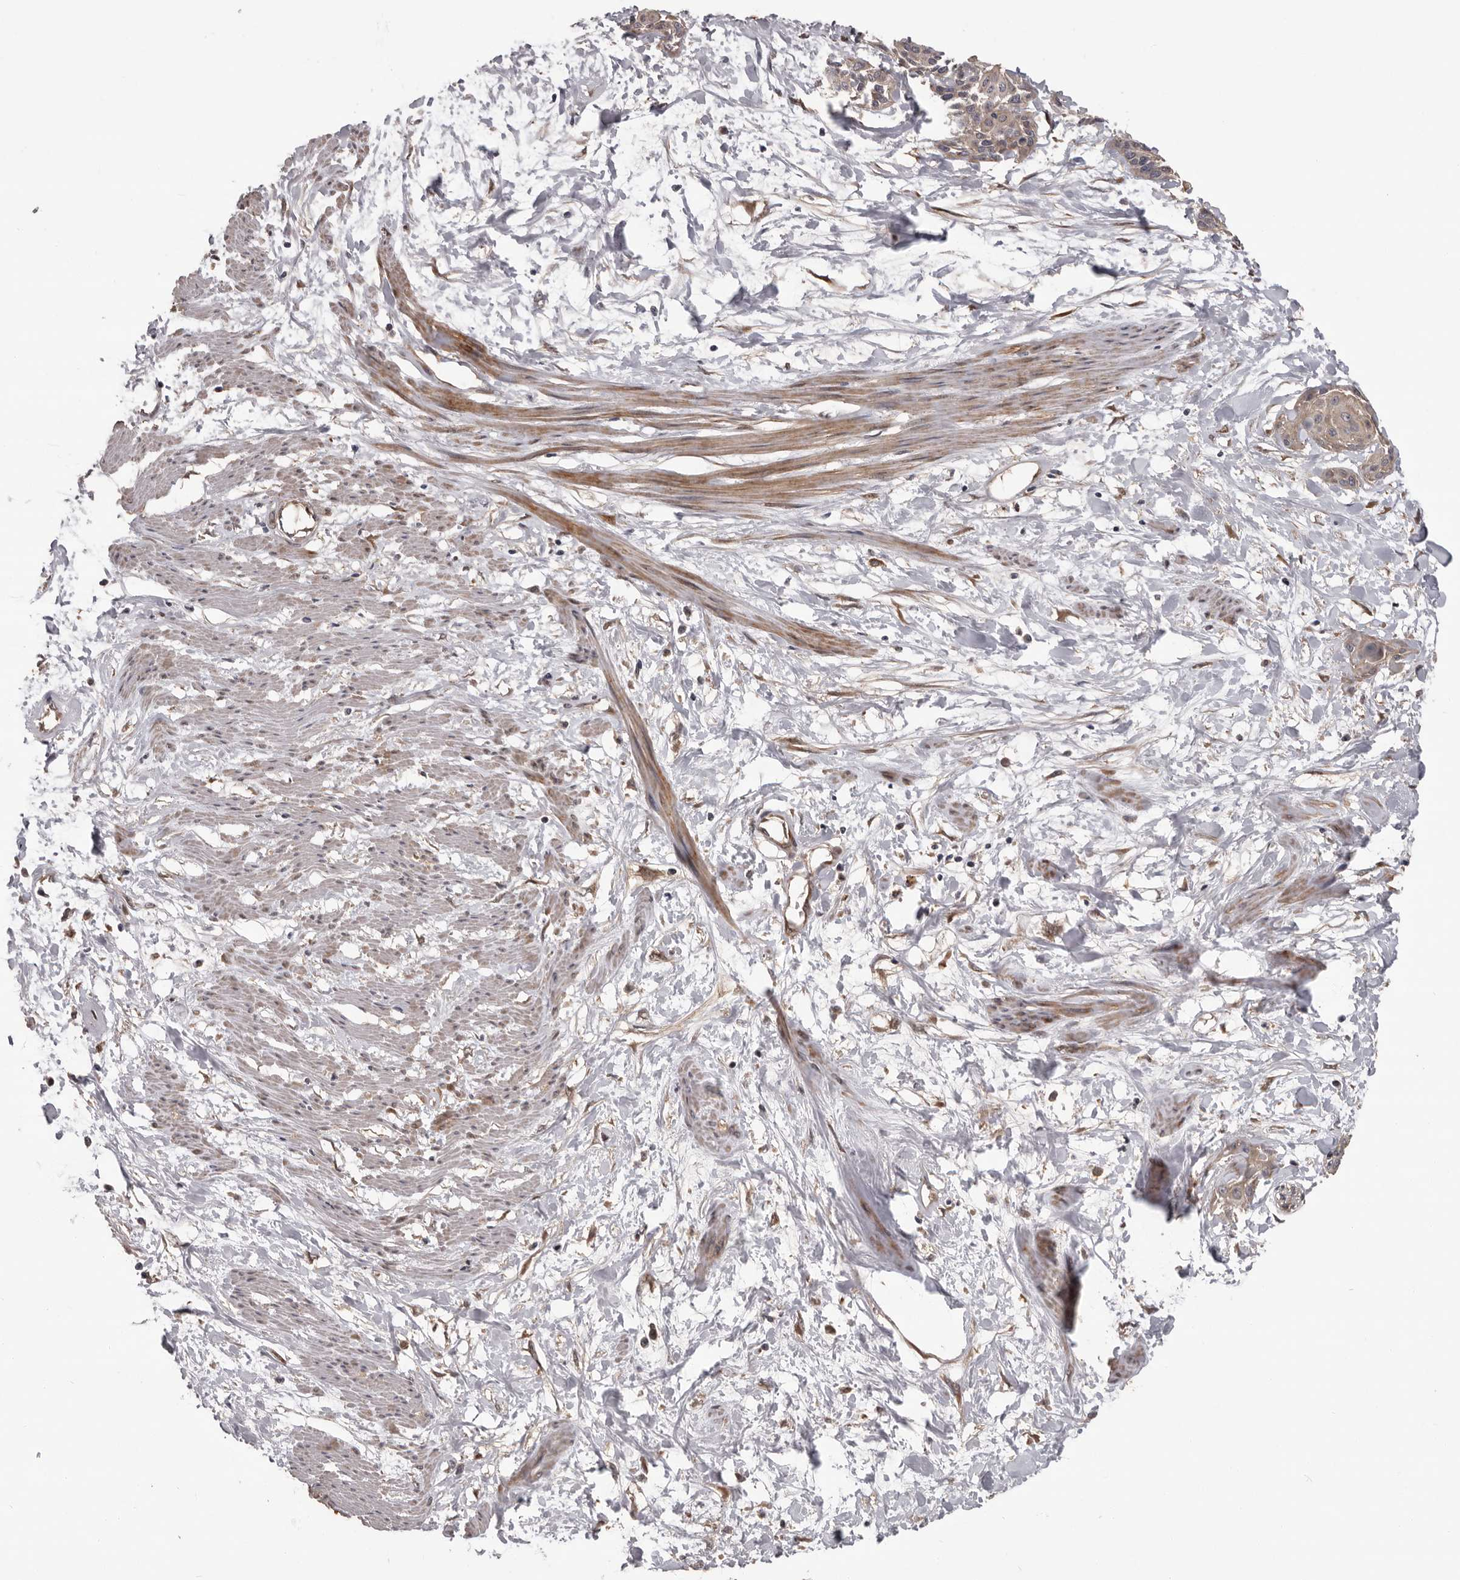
{"staining": {"intensity": "weak", "quantity": "<25%", "location": "cytoplasmic/membranous"}, "tissue": "cervical cancer", "cell_type": "Tumor cells", "image_type": "cancer", "snomed": [{"axis": "morphology", "description": "Squamous cell carcinoma, NOS"}, {"axis": "topography", "description": "Cervix"}], "caption": "This is an IHC image of cervical cancer. There is no staining in tumor cells.", "gene": "PRKD1", "patient": {"sex": "female", "age": 57}}